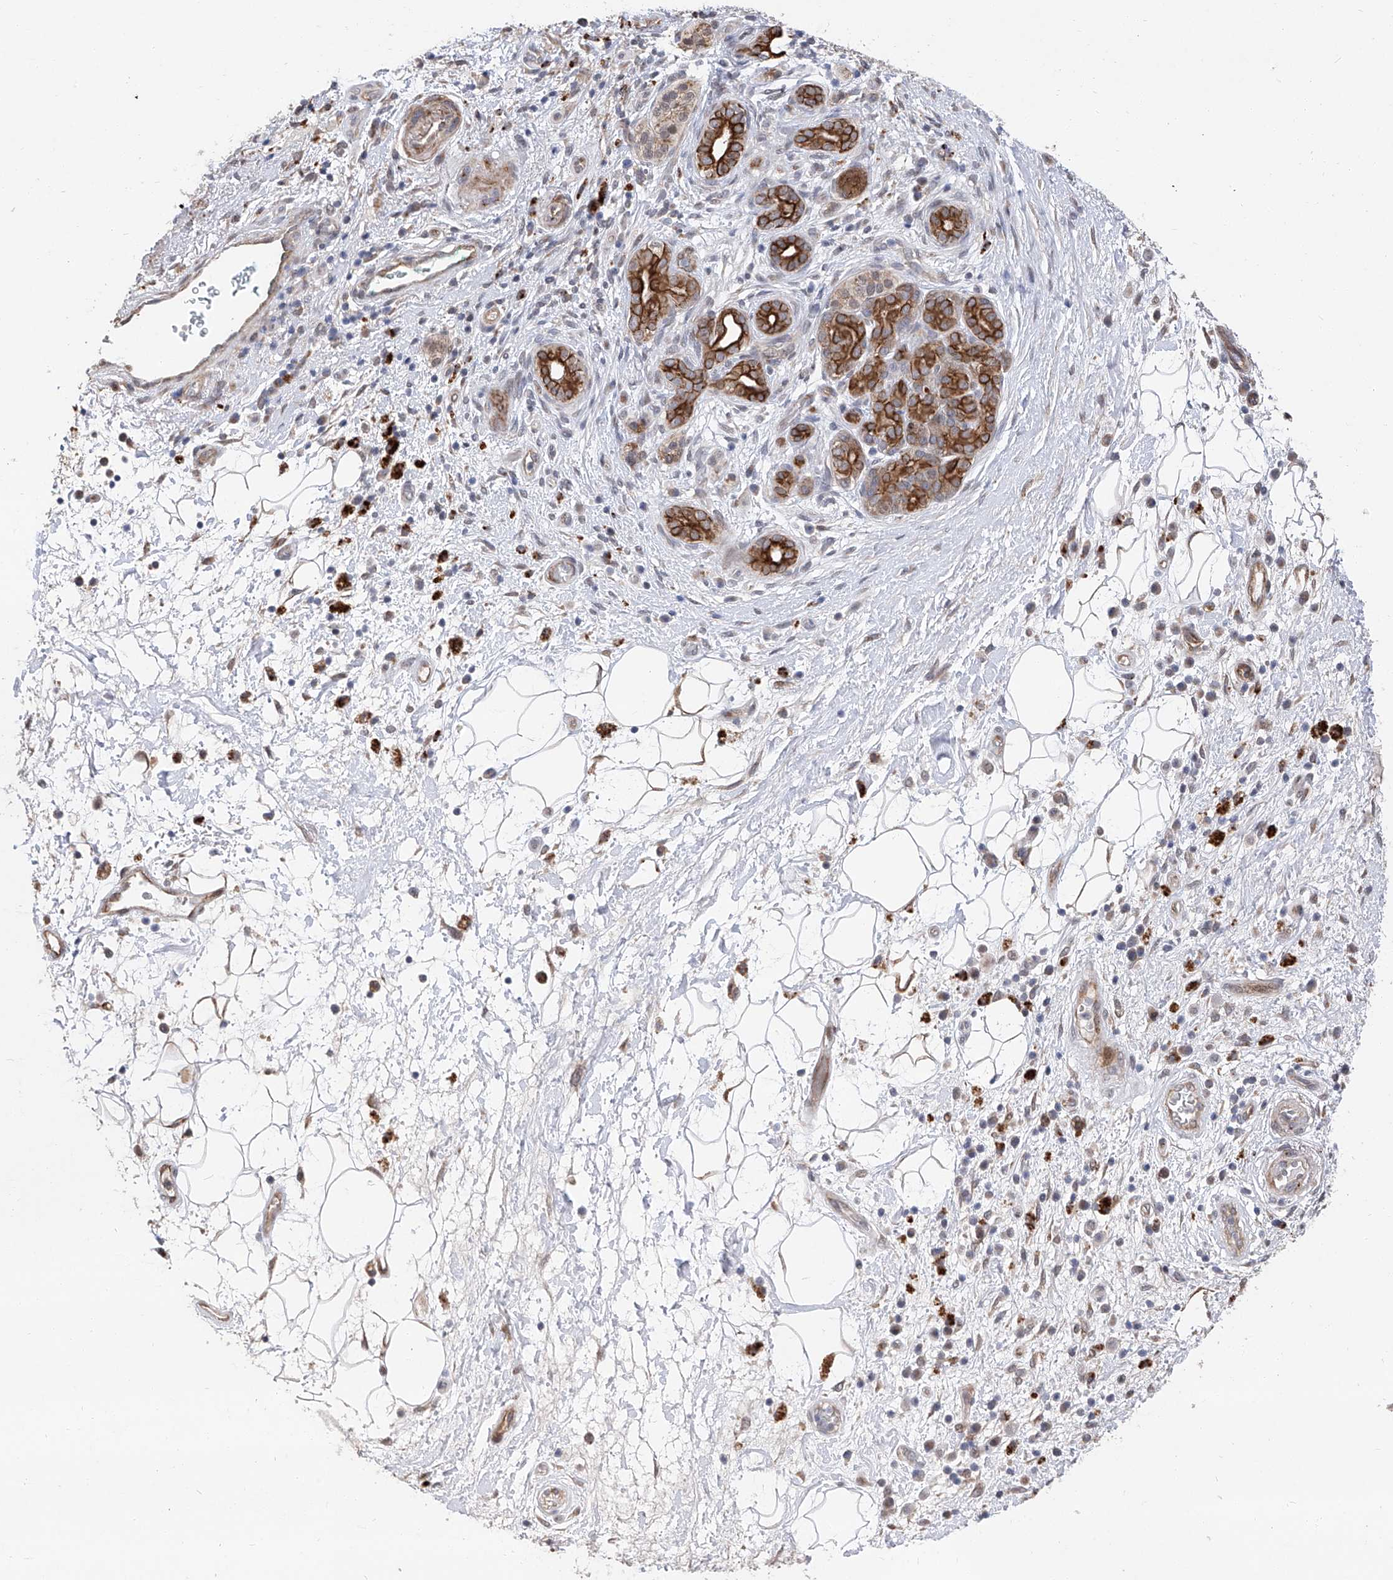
{"staining": {"intensity": "strong", "quantity": "25%-75%", "location": "cytoplasmic/membranous"}, "tissue": "pancreatic cancer", "cell_type": "Tumor cells", "image_type": "cancer", "snomed": [{"axis": "morphology", "description": "Adenocarcinoma, NOS"}, {"axis": "topography", "description": "Pancreas"}], "caption": "A micrograph showing strong cytoplasmic/membranous positivity in about 25%-75% of tumor cells in pancreatic cancer (adenocarcinoma), as visualized by brown immunohistochemical staining.", "gene": "FARP2", "patient": {"sex": "male", "age": 78}}